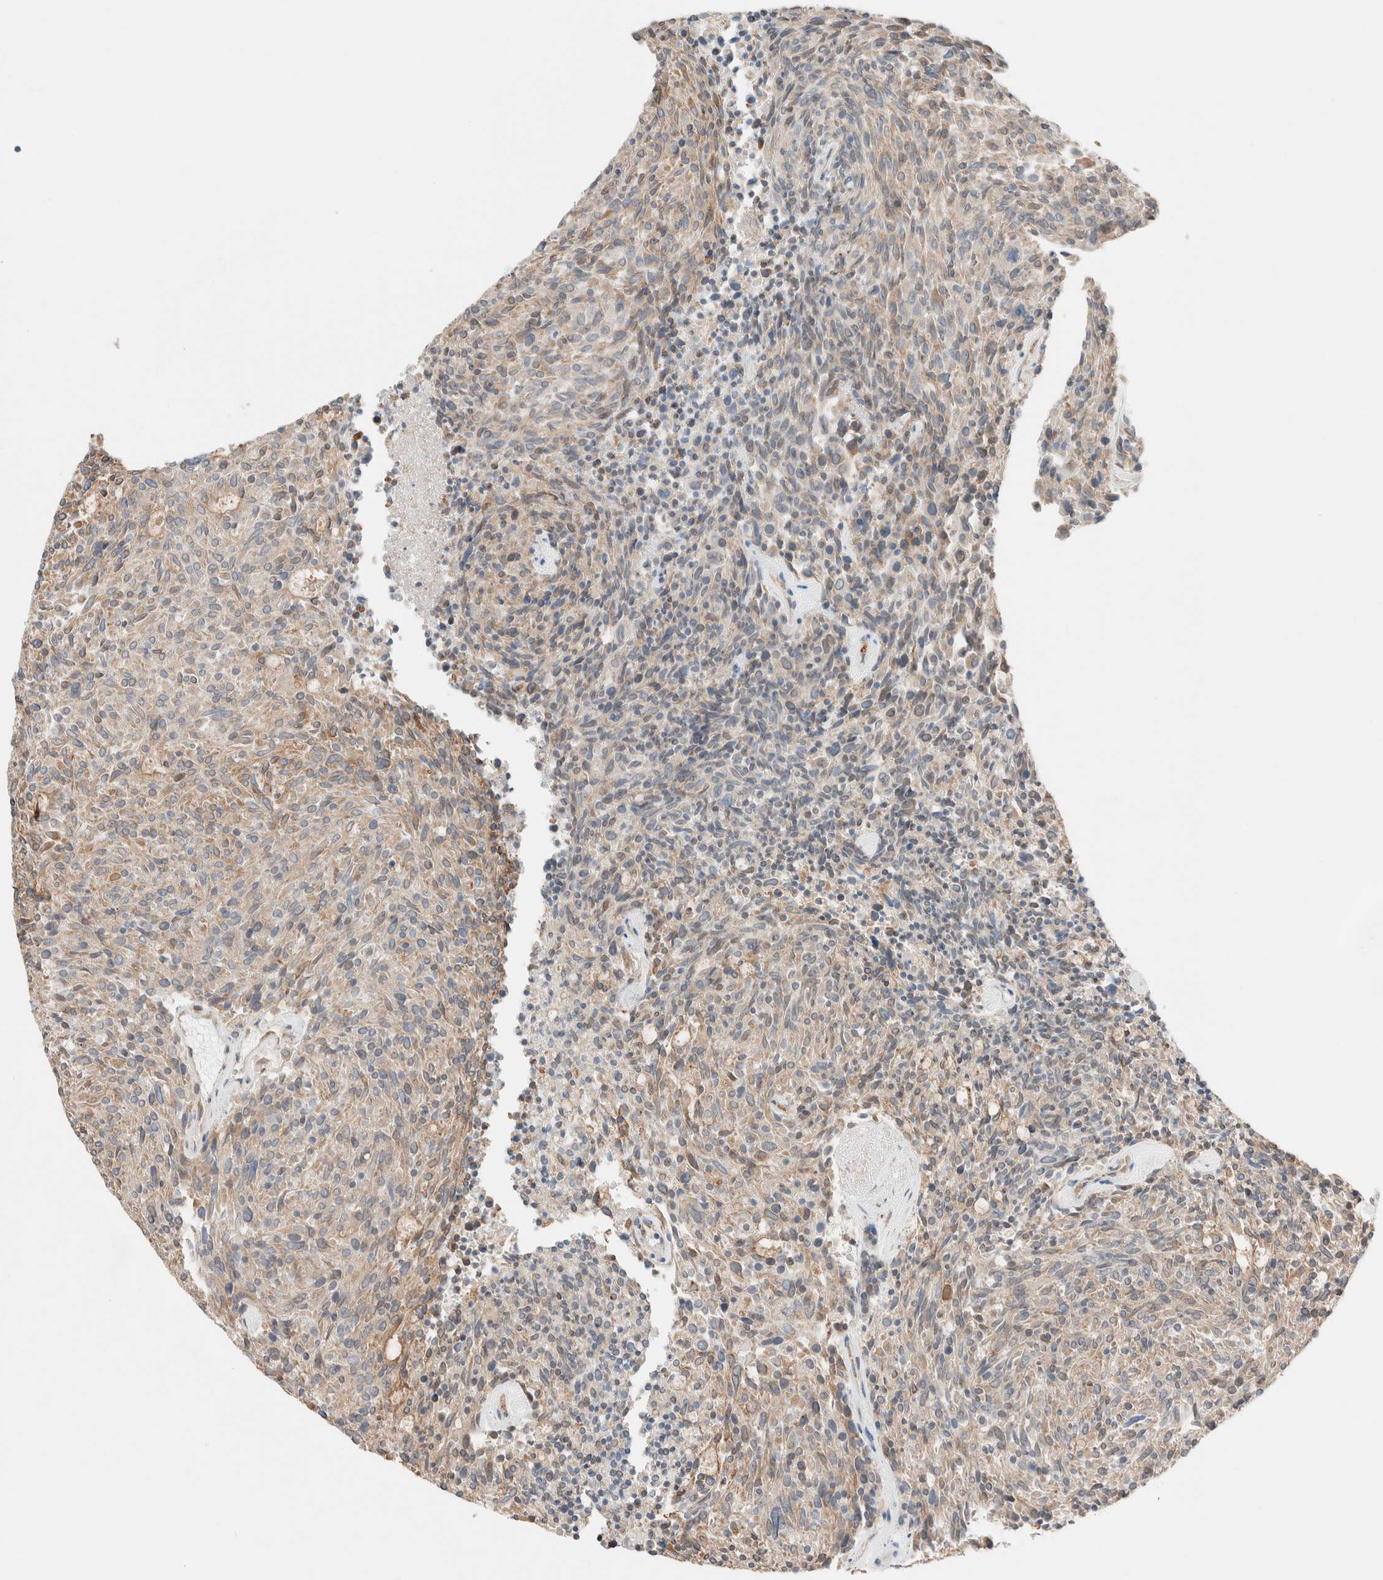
{"staining": {"intensity": "weak", "quantity": ">75%", "location": "cytoplasmic/membranous"}, "tissue": "carcinoid", "cell_type": "Tumor cells", "image_type": "cancer", "snomed": [{"axis": "morphology", "description": "Carcinoid, malignant, NOS"}, {"axis": "topography", "description": "Pancreas"}], "caption": "Carcinoid was stained to show a protein in brown. There is low levels of weak cytoplasmic/membranous positivity in about >75% of tumor cells. The staining is performed using DAB (3,3'-diaminobenzidine) brown chromogen to label protein expression. The nuclei are counter-stained blue using hematoxylin.", "gene": "PCM1", "patient": {"sex": "female", "age": 54}}